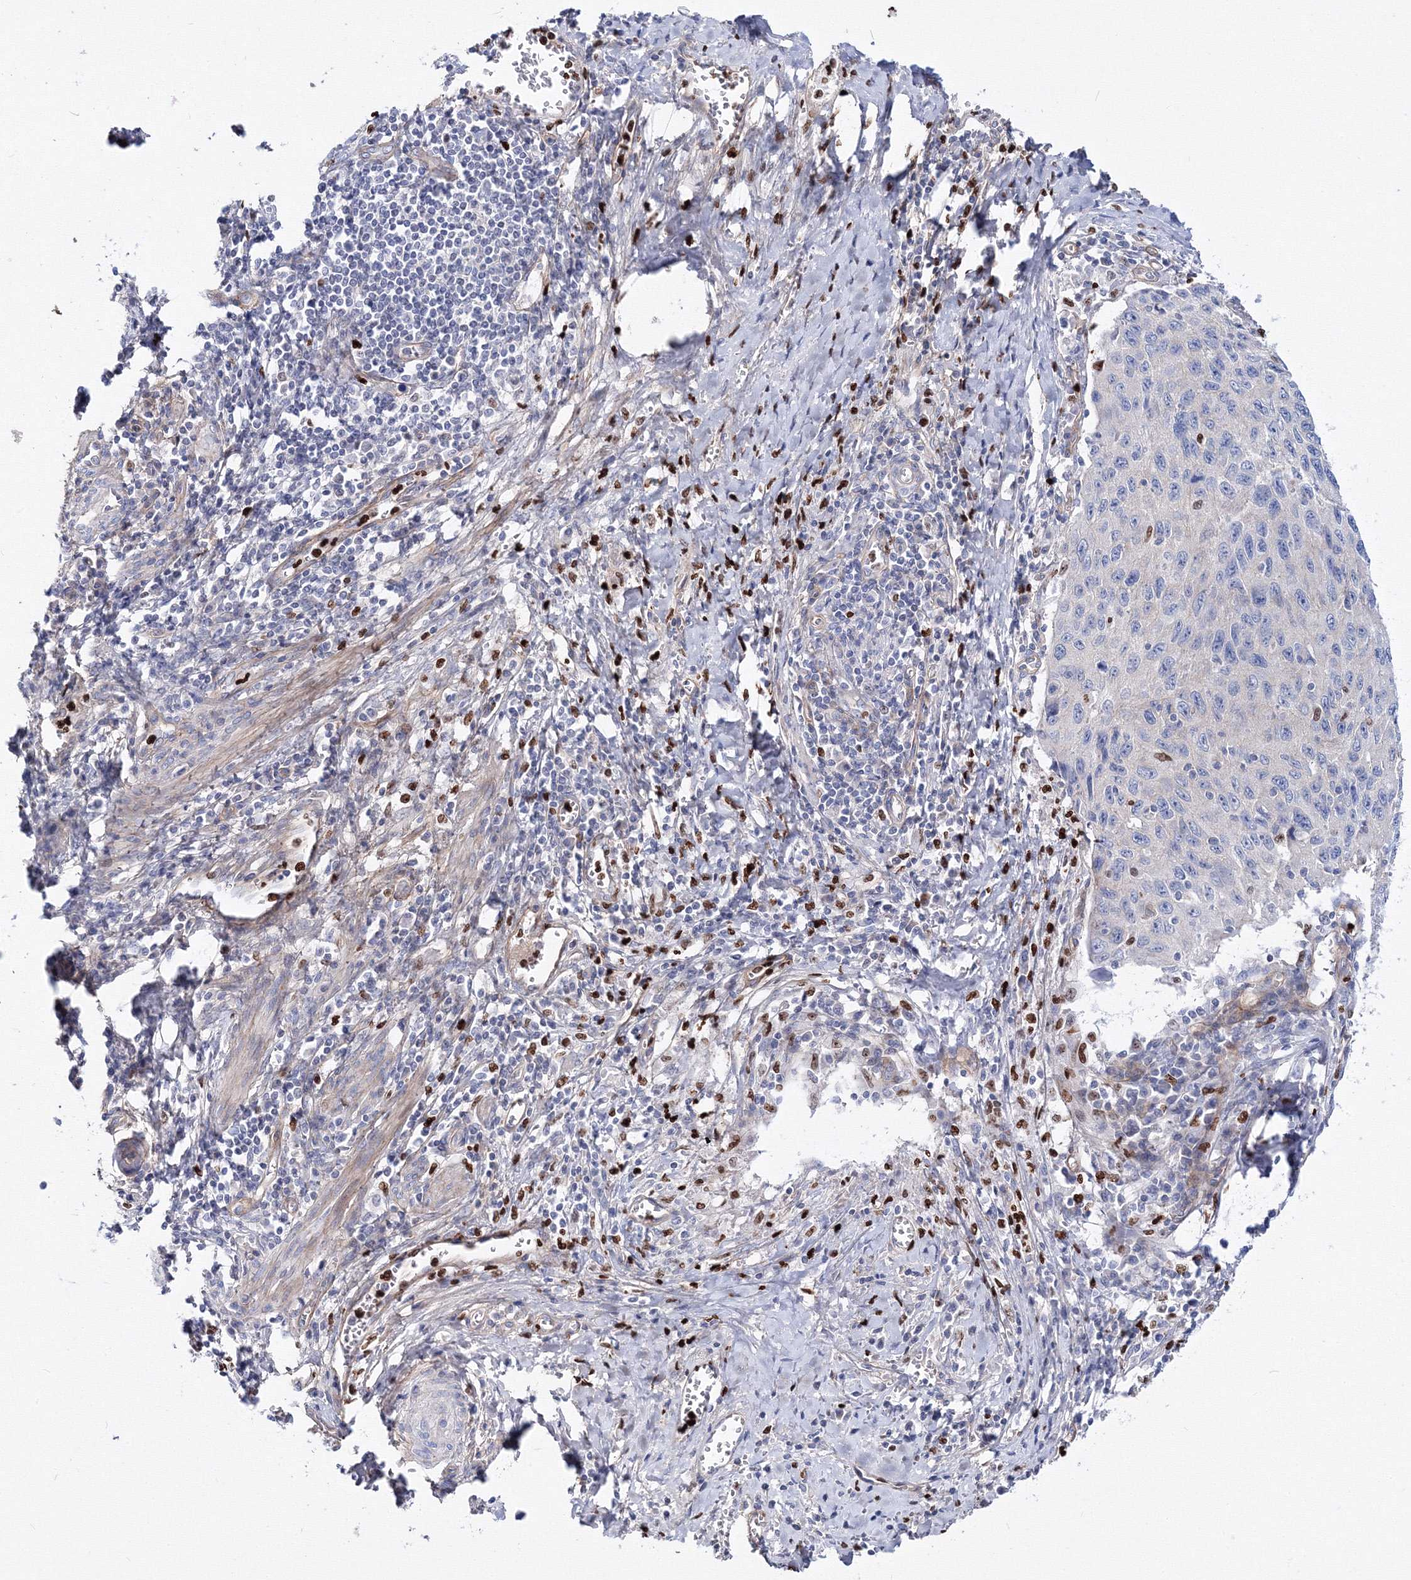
{"staining": {"intensity": "negative", "quantity": "none", "location": "none"}, "tissue": "cervical cancer", "cell_type": "Tumor cells", "image_type": "cancer", "snomed": [{"axis": "morphology", "description": "Squamous cell carcinoma, NOS"}, {"axis": "topography", "description": "Cervix"}], "caption": "The IHC photomicrograph has no significant positivity in tumor cells of cervical squamous cell carcinoma tissue.", "gene": "C11orf52", "patient": {"sex": "female", "age": 53}}